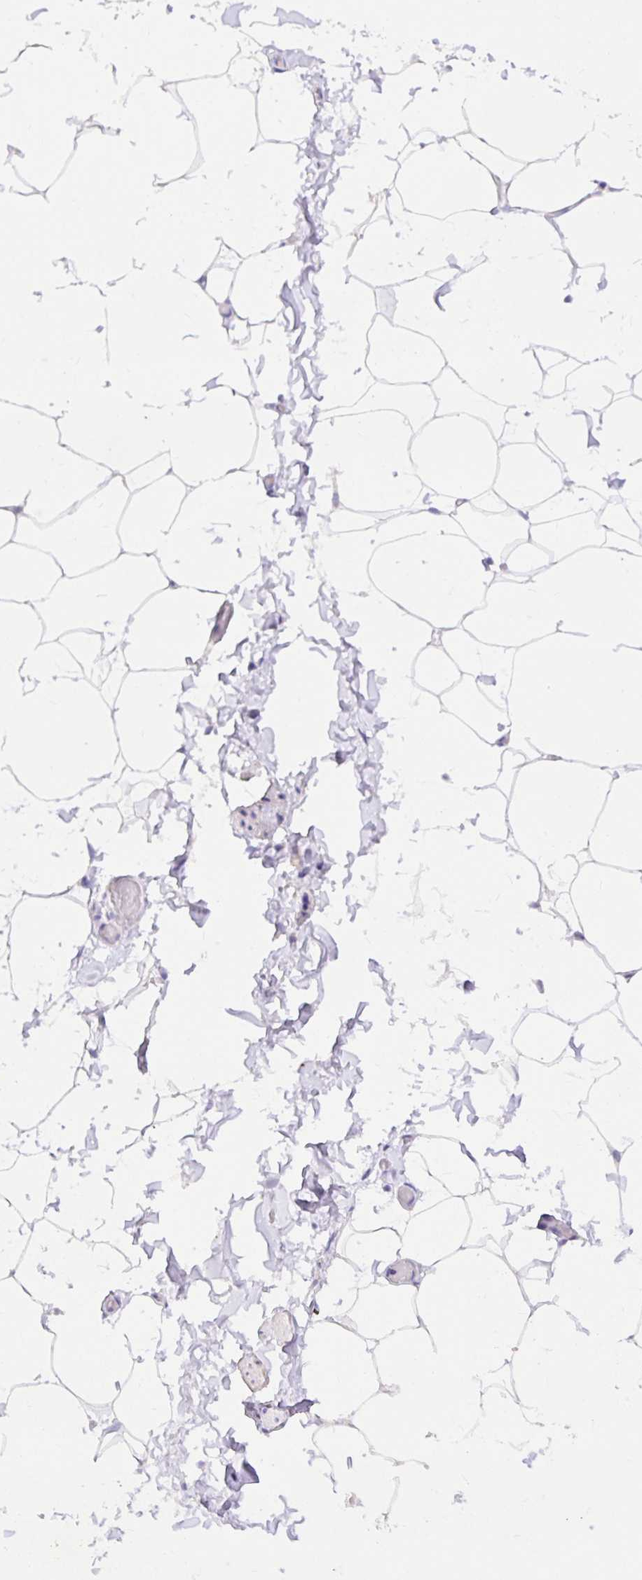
{"staining": {"intensity": "negative", "quantity": "none", "location": "none"}, "tissue": "adipose tissue", "cell_type": "Adipocytes", "image_type": "normal", "snomed": [{"axis": "morphology", "description": "Normal tissue, NOS"}, {"axis": "topography", "description": "Soft tissue"}, {"axis": "topography", "description": "Adipose tissue"}, {"axis": "topography", "description": "Vascular tissue"}, {"axis": "topography", "description": "Peripheral nerve tissue"}], "caption": "Immunohistochemistry histopathology image of unremarkable human adipose tissue stained for a protein (brown), which reveals no positivity in adipocytes.", "gene": "CDO1", "patient": {"sex": "male", "age": 29}}